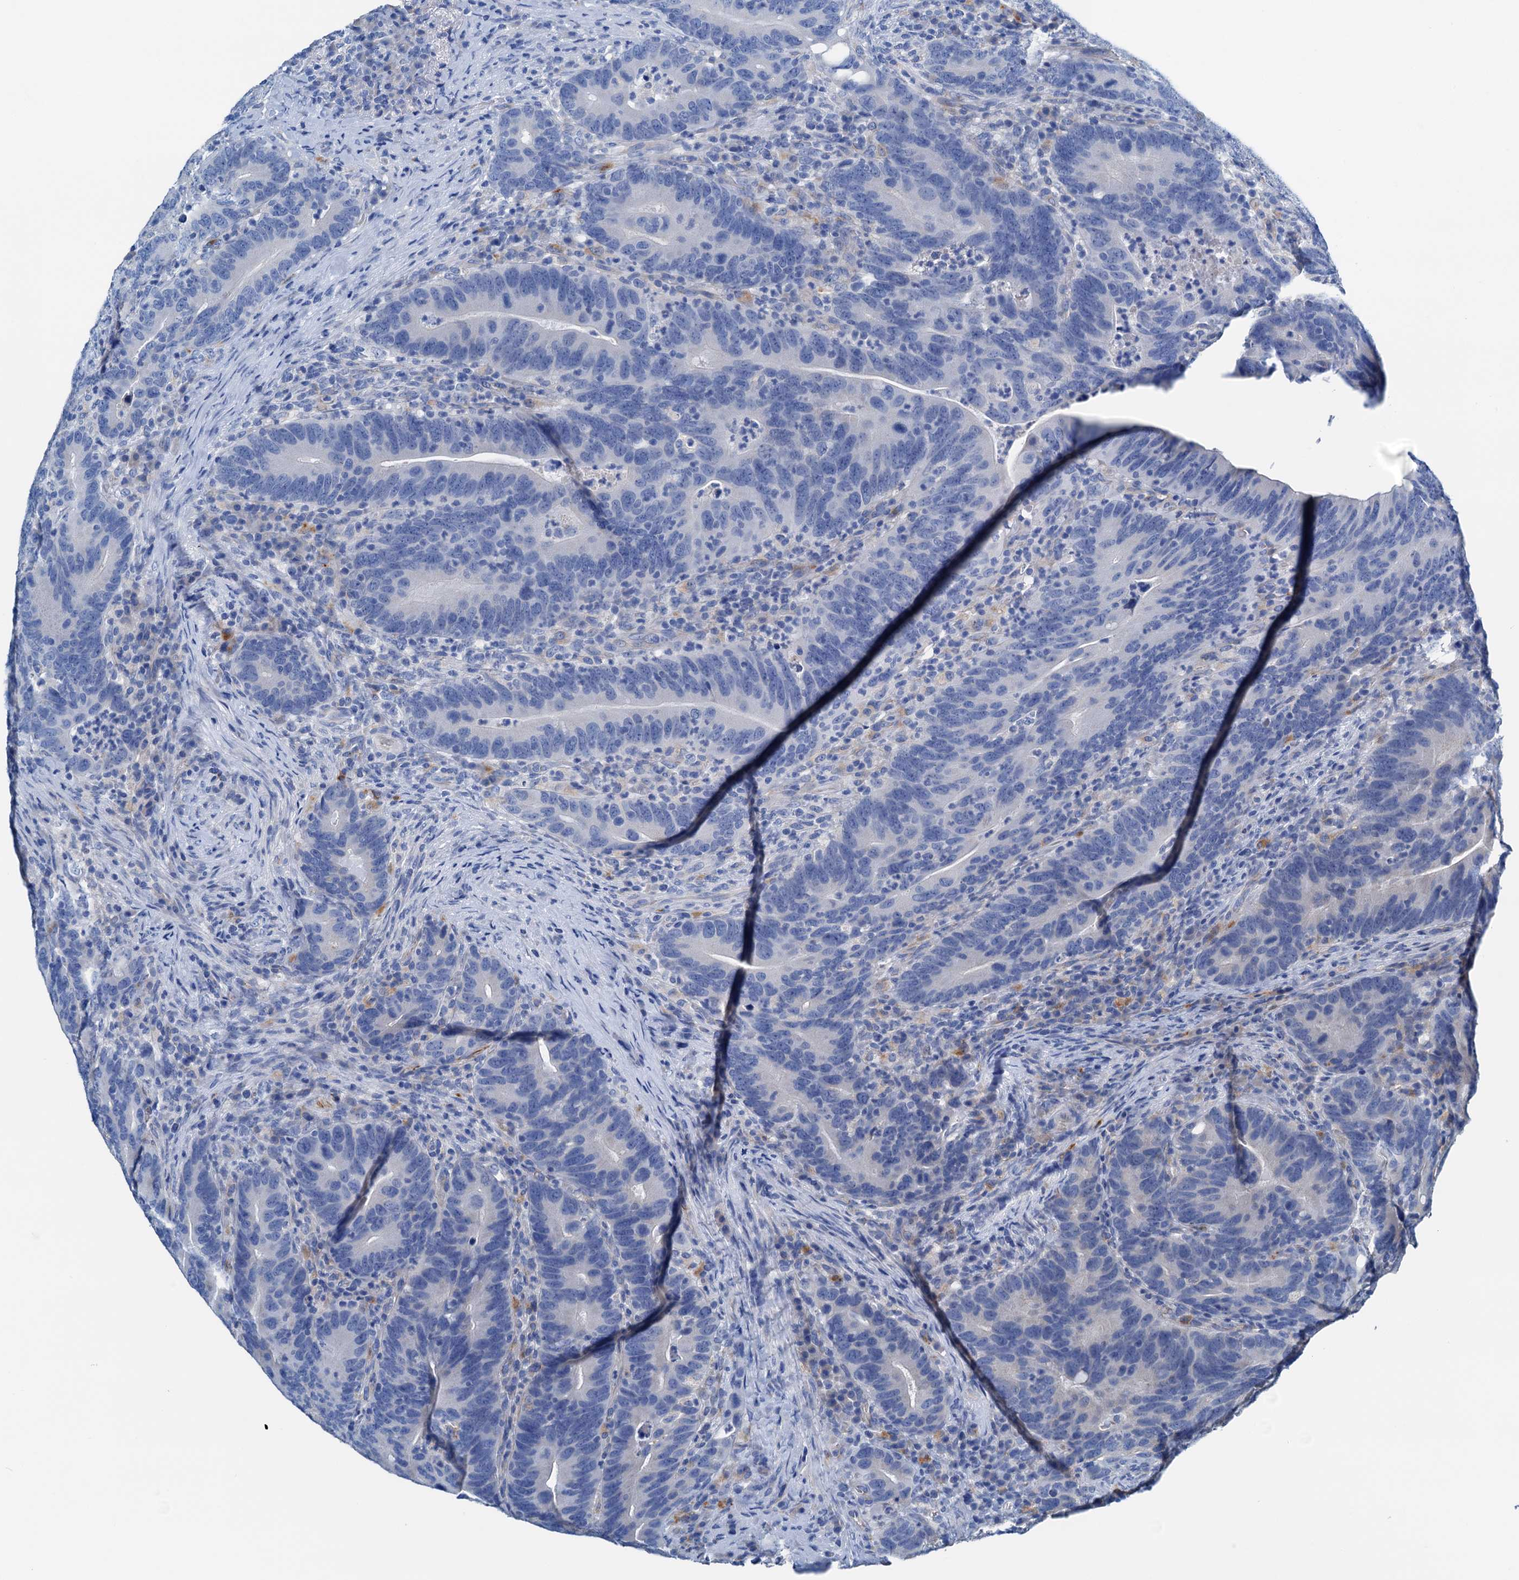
{"staining": {"intensity": "negative", "quantity": "none", "location": "none"}, "tissue": "colorectal cancer", "cell_type": "Tumor cells", "image_type": "cancer", "snomed": [{"axis": "morphology", "description": "Adenocarcinoma, NOS"}, {"axis": "topography", "description": "Colon"}], "caption": "A micrograph of colorectal cancer (adenocarcinoma) stained for a protein exhibits no brown staining in tumor cells.", "gene": "C1QTNF4", "patient": {"sex": "female", "age": 66}}